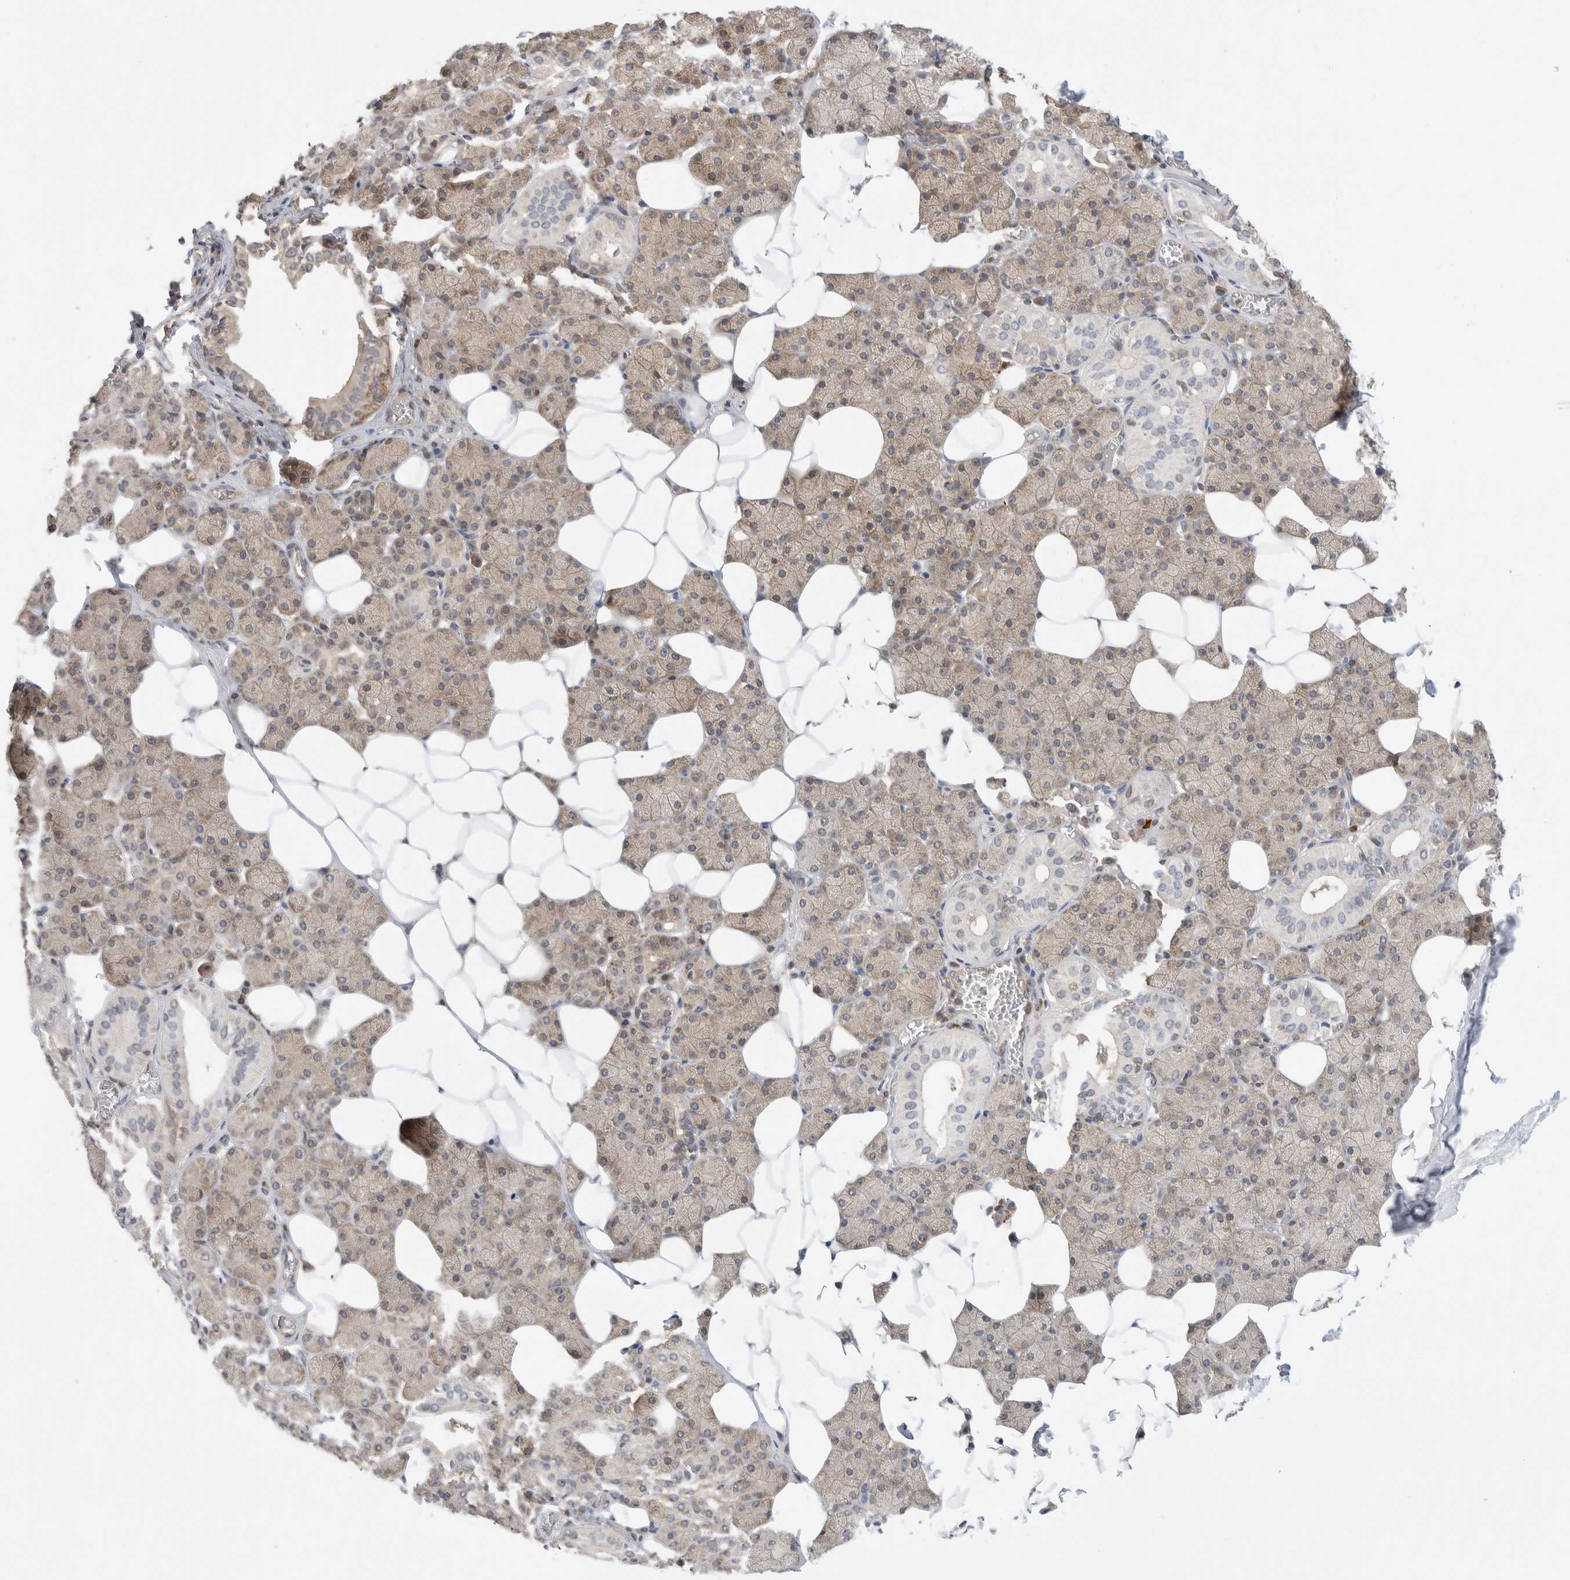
{"staining": {"intensity": "weak", "quantity": "25%-75%", "location": "cytoplasmic/membranous"}, "tissue": "salivary gland", "cell_type": "Glandular cells", "image_type": "normal", "snomed": [{"axis": "morphology", "description": "Normal tissue, NOS"}, {"axis": "topography", "description": "Salivary gland"}], "caption": "A high-resolution micrograph shows immunohistochemistry staining of normal salivary gland, which shows weak cytoplasmic/membranous positivity in about 25%-75% of glandular cells. Using DAB (brown) and hematoxylin (blue) stains, captured at high magnification using brightfield microscopy.", "gene": "NFKB1", "patient": {"sex": "female", "age": 33}}